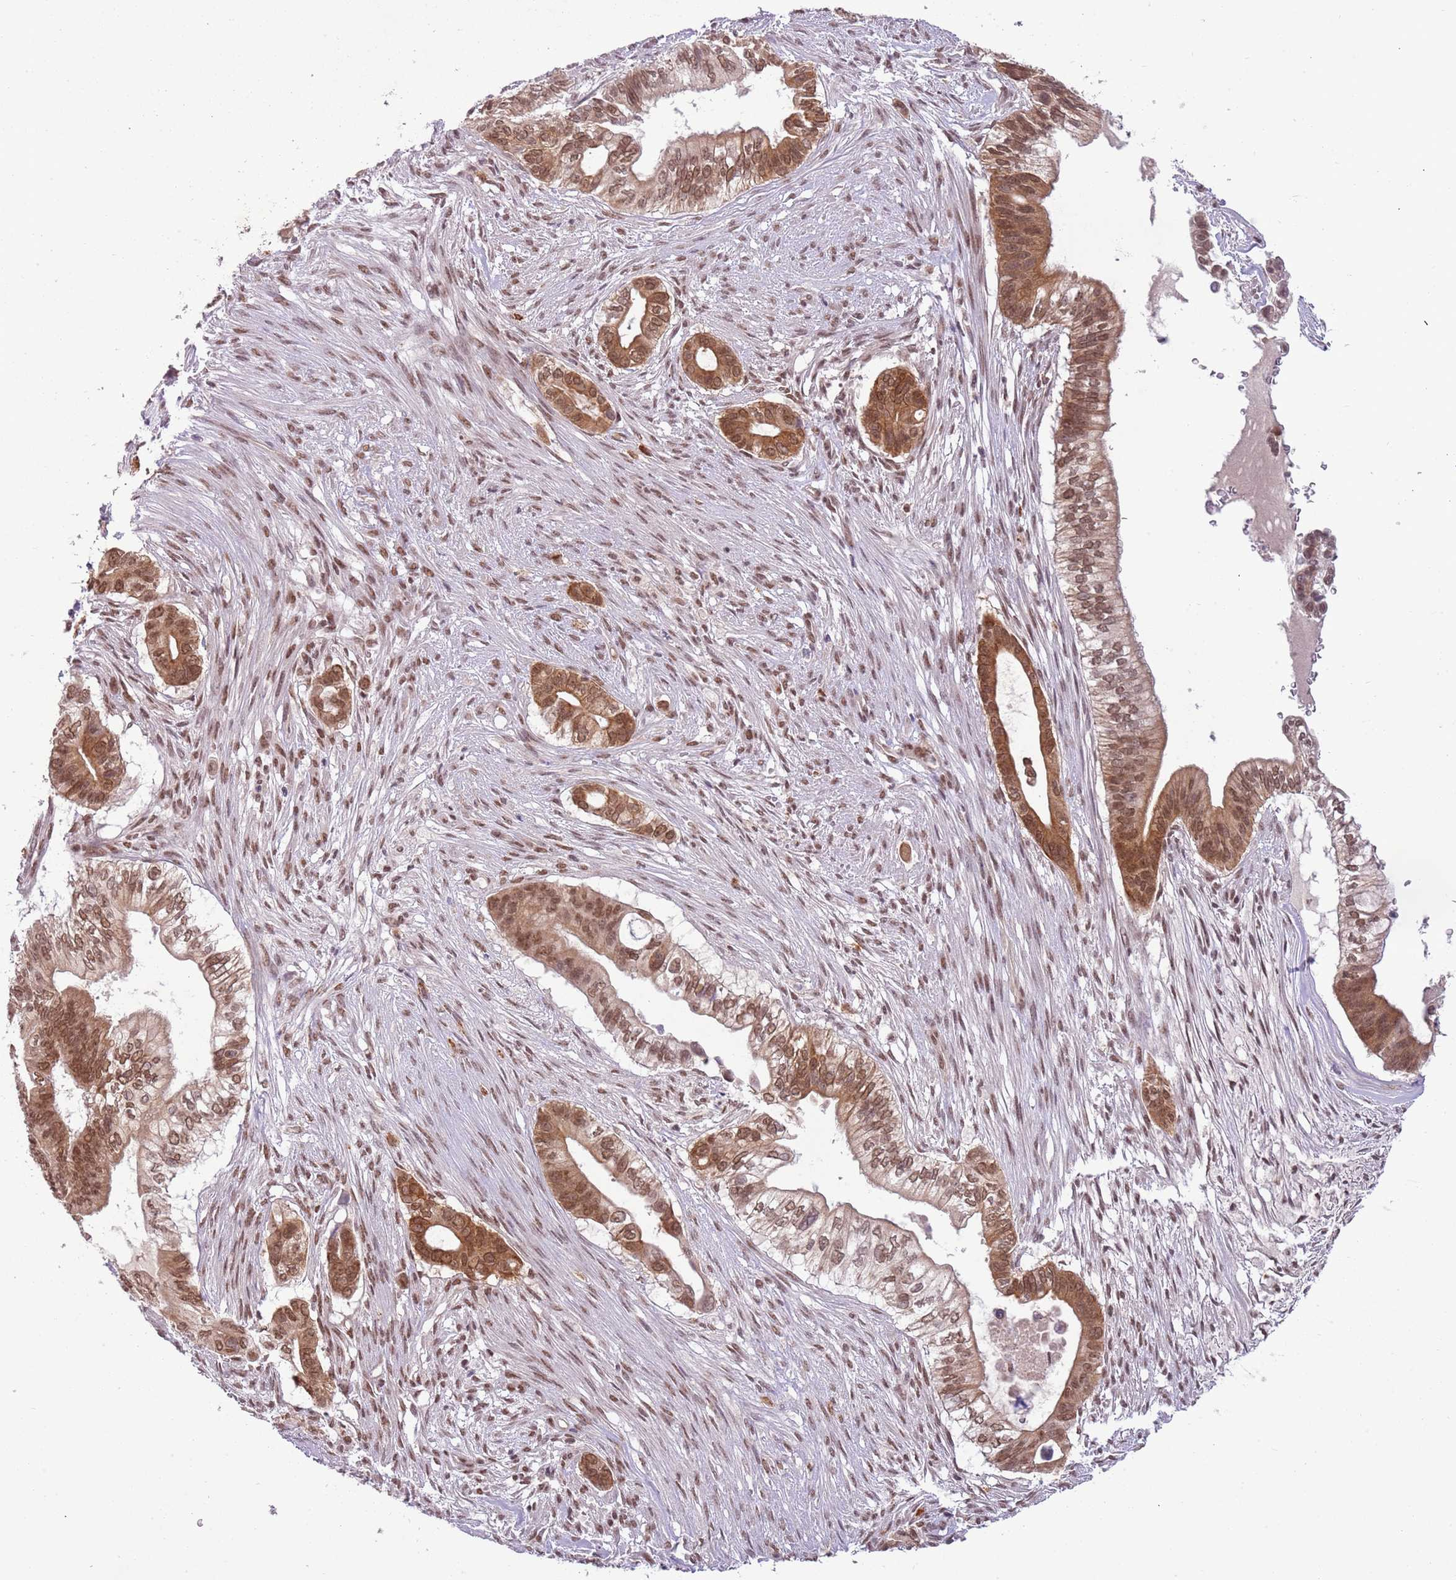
{"staining": {"intensity": "moderate", "quantity": ">75%", "location": "cytoplasmic/membranous,nuclear"}, "tissue": "pancreatic cancer", "cell_type": "Tumor cells", "image_type": "cancer", "snomed": [{"axis": "morphology", "description": "Adenocarcinoma, NOS"}, {"axis": "topography", "description": "Pancreas"}], "caption": "Brown immunohistochemical staining in human pancreatic cancer reveals moderate cytoplasmic/membranous and nuclear positivity in approximately >75% of tumor cells. (DAB = brown stain, brightfield microscopy at high magnification).", "gene": "FAM120AOS", "patient": {"sex": "male", "age": 68}}